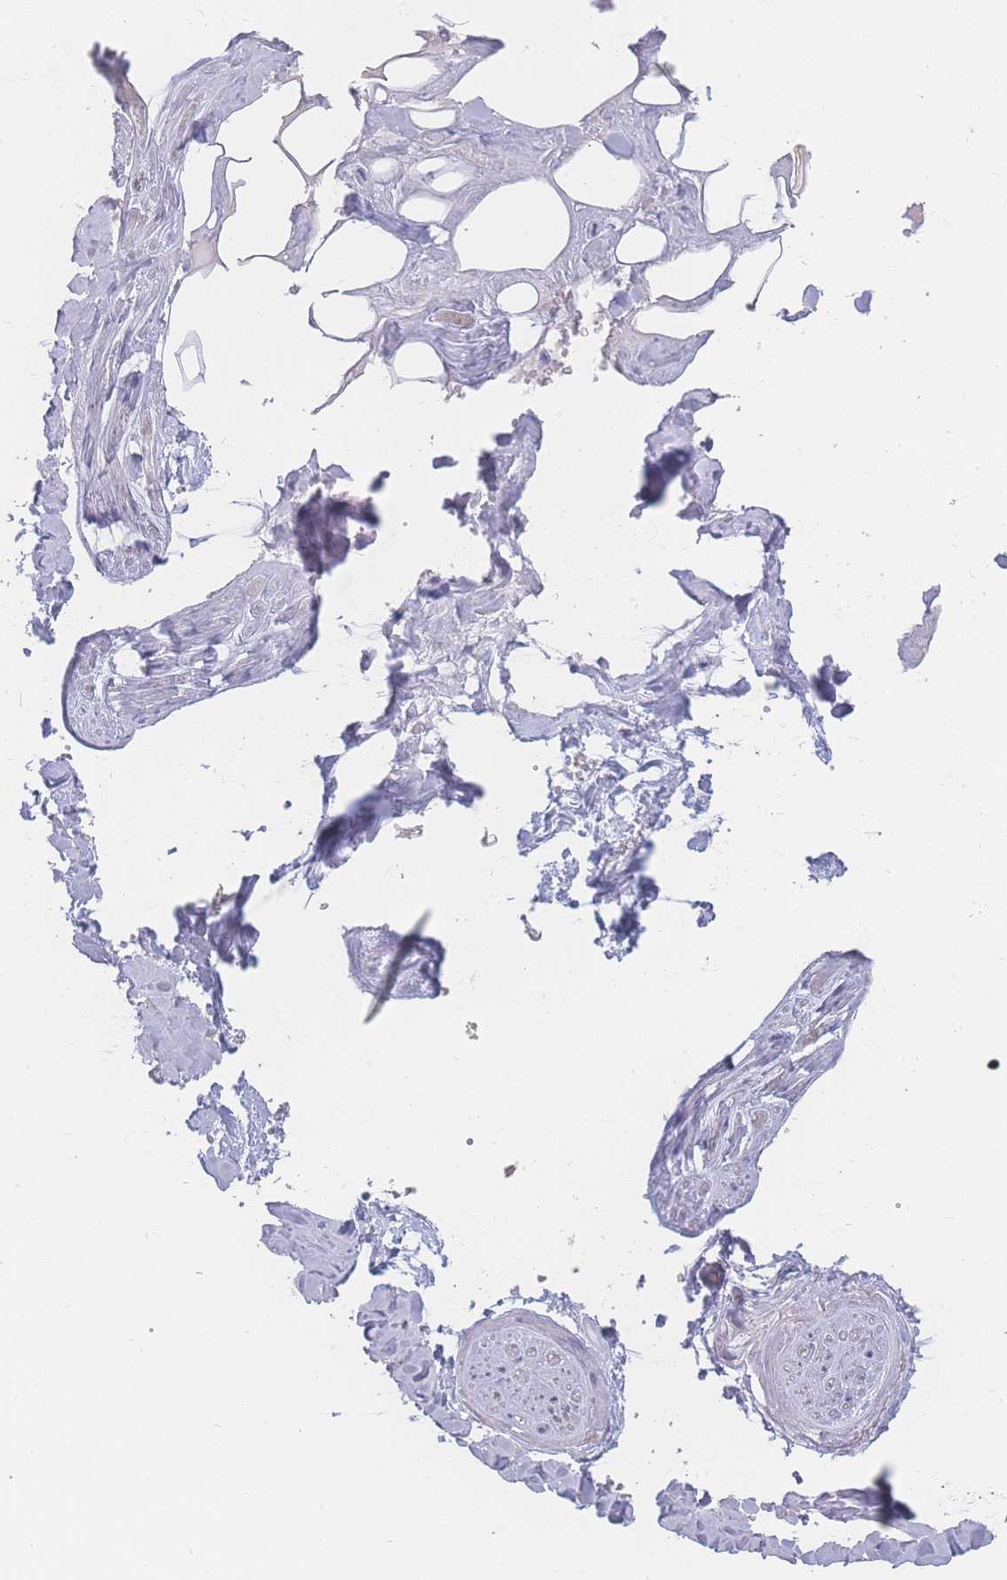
{"staining": {"intensity": "negative", "quantity": "none", "location": "none"}, "tissue": "adipose tissue", "cell_type": "Adipocytes", "image_type": "normal", "snomed": [{"axis": "morphology", "description": "Normal tissue, NOS"}, {"axis": "topography", "description": "Salivary gland"}, {"axis": "topography", "description": "Peripheral nerve tissue"}], "caption": "Micrograph shows no significant protein staining in adipocytes of normal adipose tissue. (DAB (3,3'-diaminobenzidine) IHC visualized using brightfield microscopy, high magnification).", "gene": "GIPR", "patient": {"sex": "male", "age": 38}}